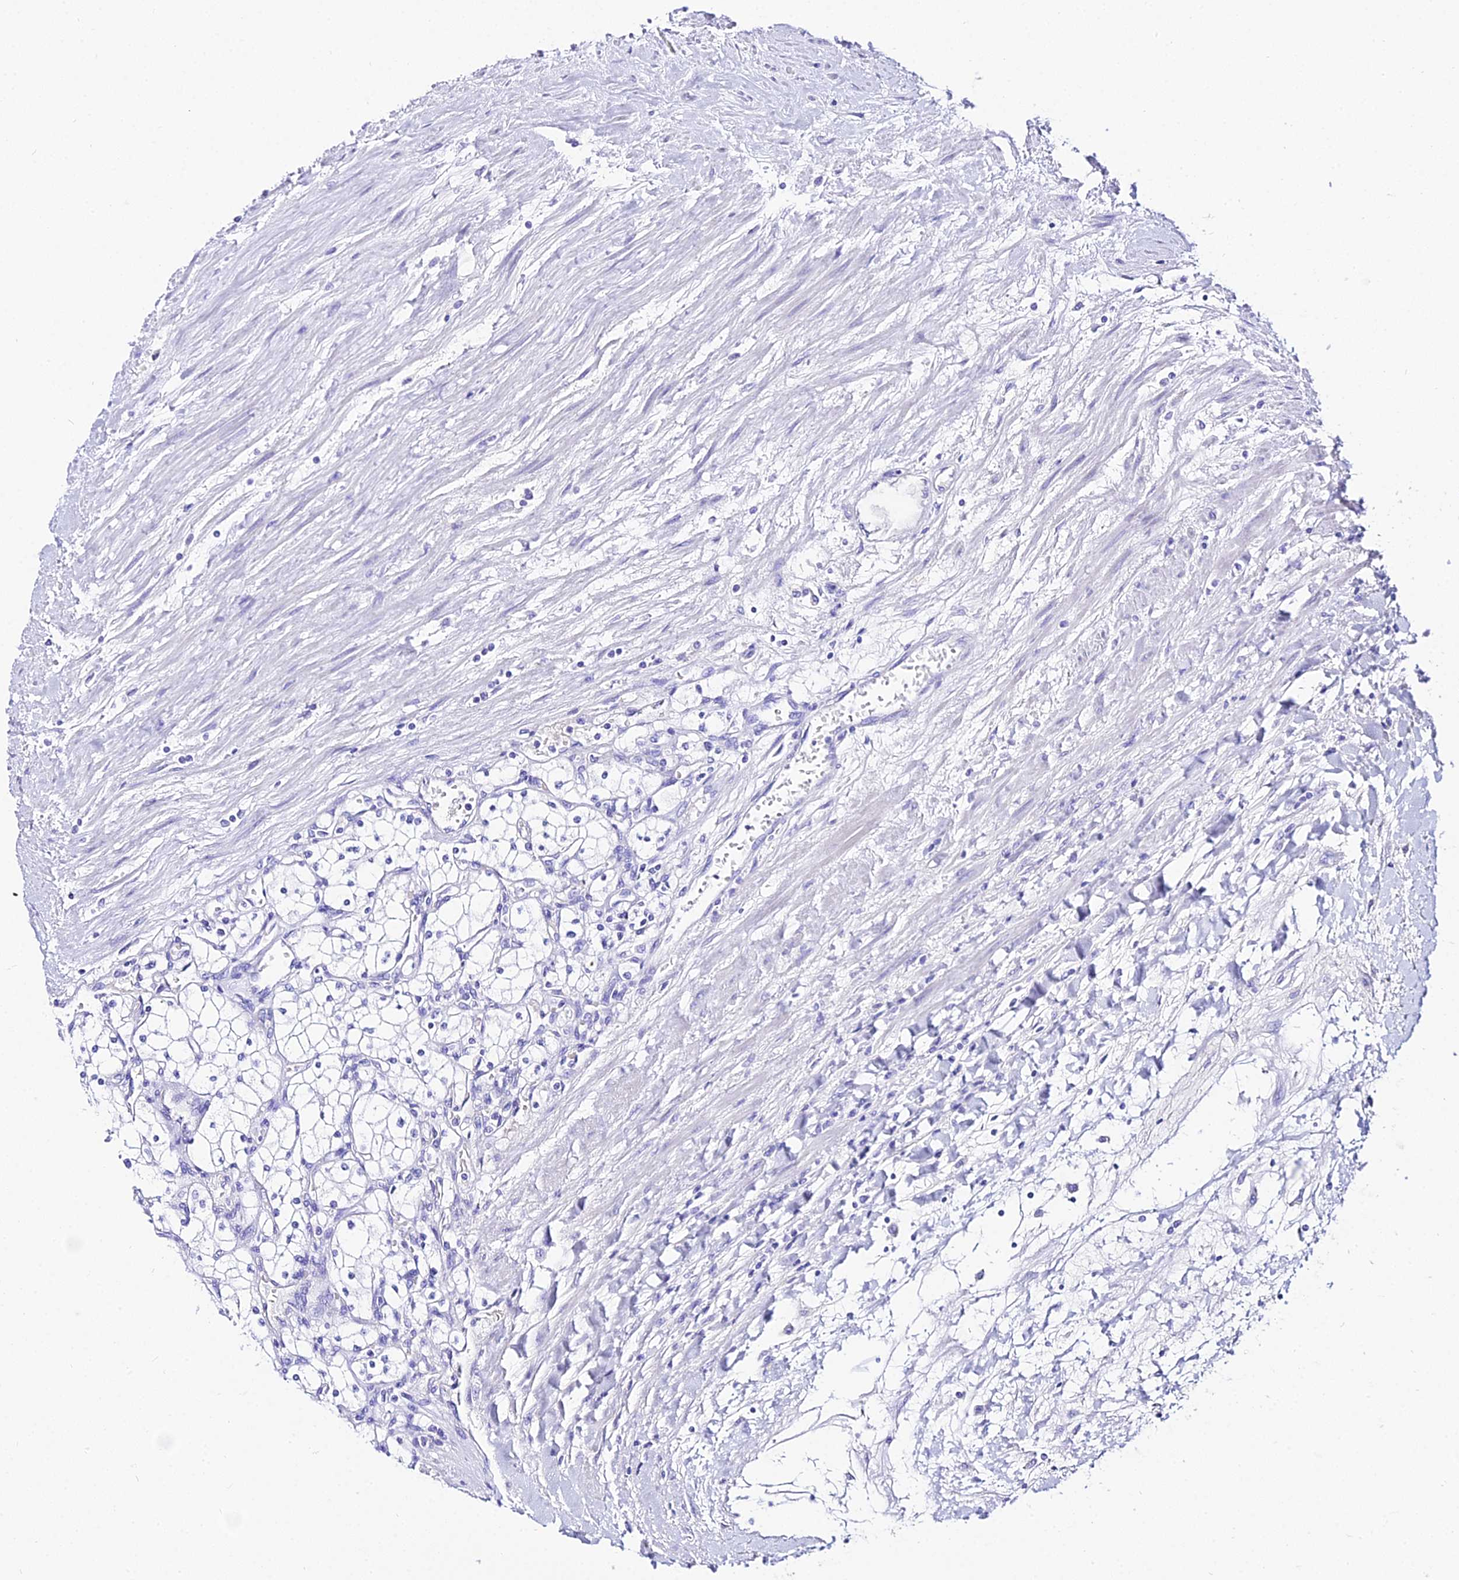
{"staining": {"intensity": "negative", "quantity": "none", "location": "none"}, "tissue": "renal cancer", "cell_type": "Tumor cells", "image_type": "cancer", "snomed": [{"axis": "morphology", "description": "Adenocarcinoma, NOS"}, {"axis": "topography", "description": "Kidney"}], "caption": "Immunohistochemistry (IHC) image of neoplastic tissue: human adenocarcinoma (renal) stained with DAB (3,3'-diaminobenzidine) shows no significant protein positivity in tumor cells. The staining is performed using DAB brown chromogen with nuclei counter-stained in using hematoxylin.", "gene": "TUBA3D", "patient": {"sex": "male", "age": 80}}